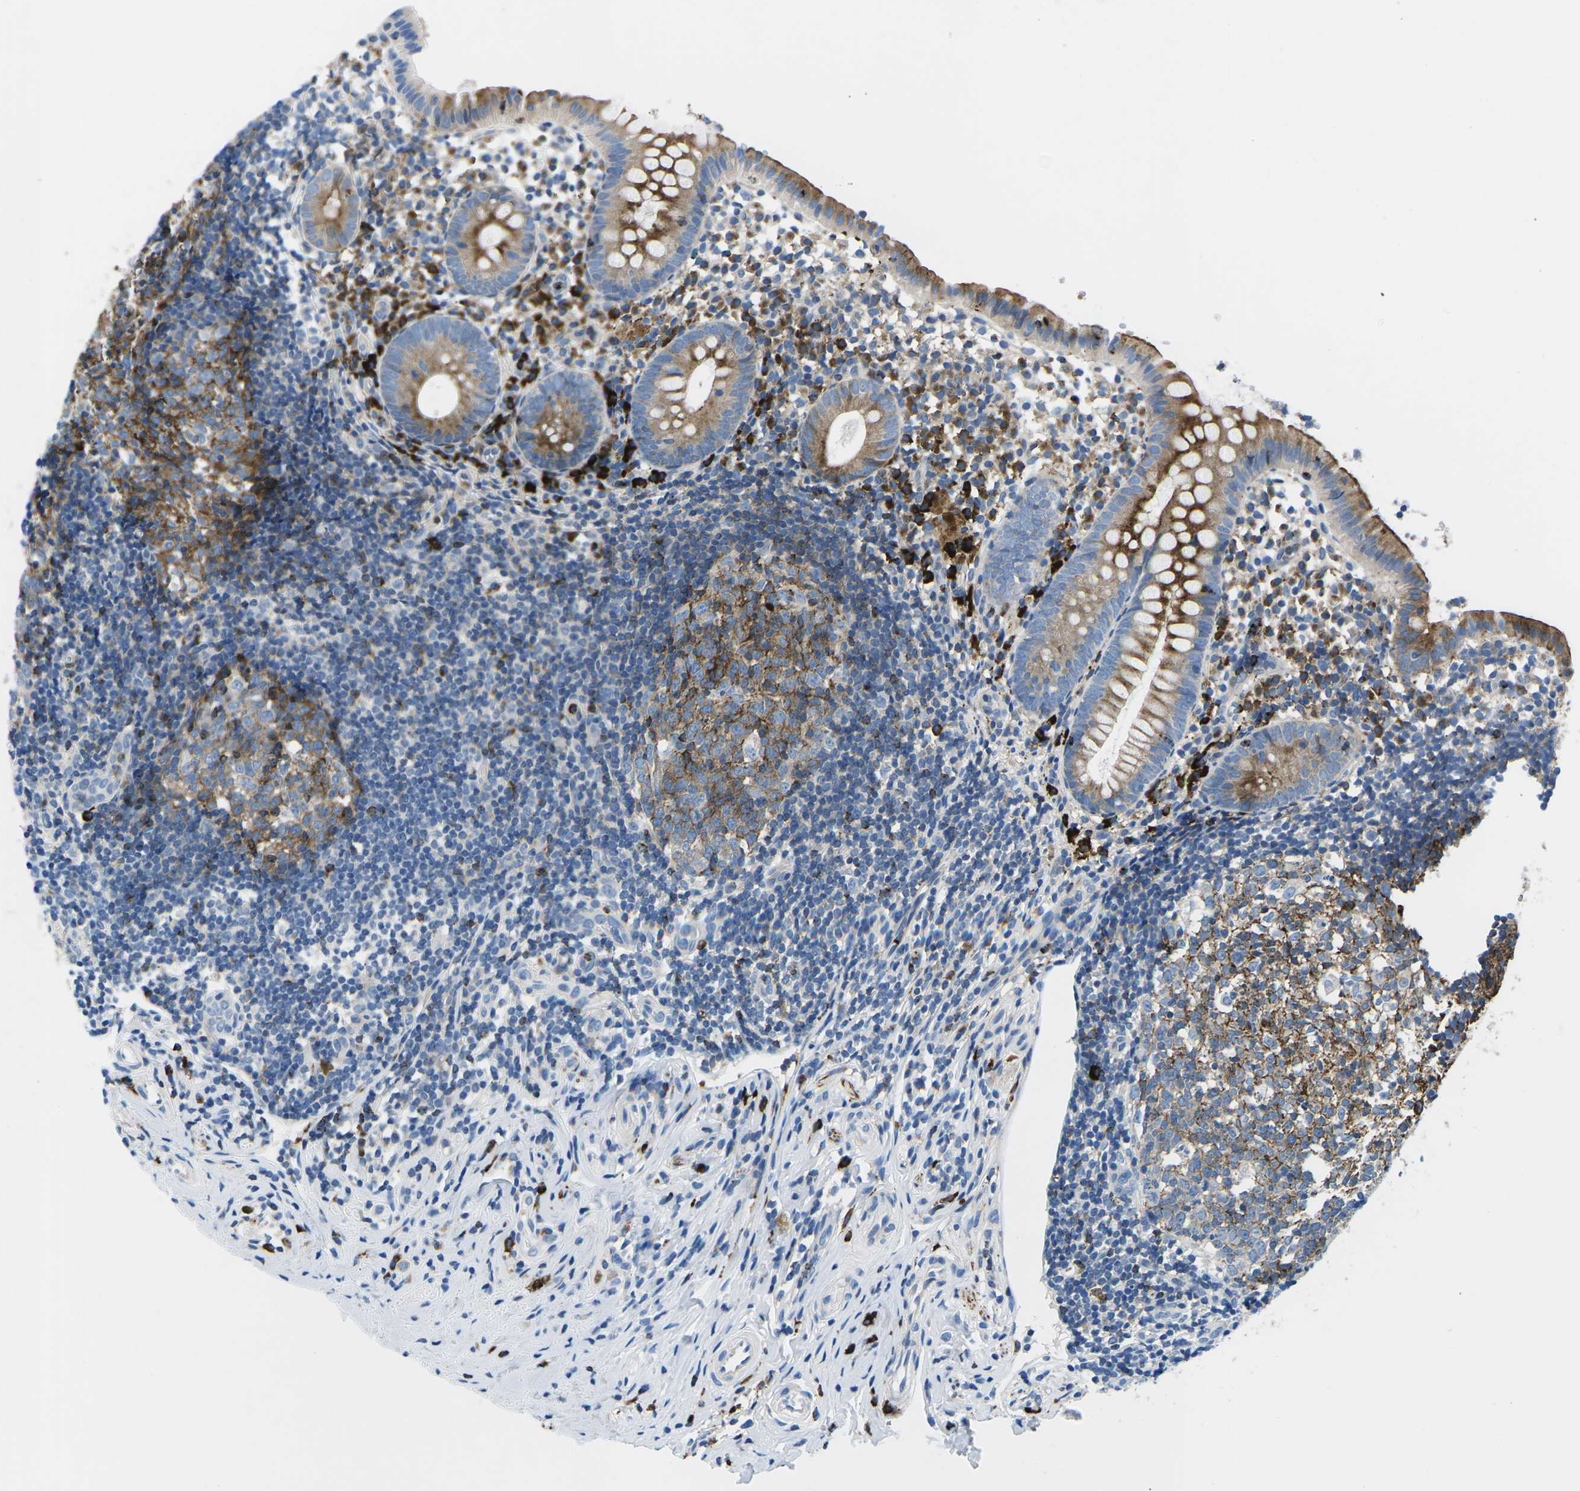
{"staining": {"intensity": "moderate", "quantity": ">75%", "location": "cytoplasmic/membranous"}, "tissue": "appendix", "cell_type": "Glandular cells", "image_type": "normal", "snomed": [{"axis": "morphology", "description": "Normal tissue, NOS"}, {"axis": "topography", "description": "Appendix"}], "caption": "DAB immunohistochemical staining of normal appendix shows moderate cytoplasmic/membranous protein positivity in approximately >75% of glandular cells. The protein is shown in brown color, while the nuclei are stained blue.", "gene": "MC4R", "patient": {"sex": "female", "age": 20}}